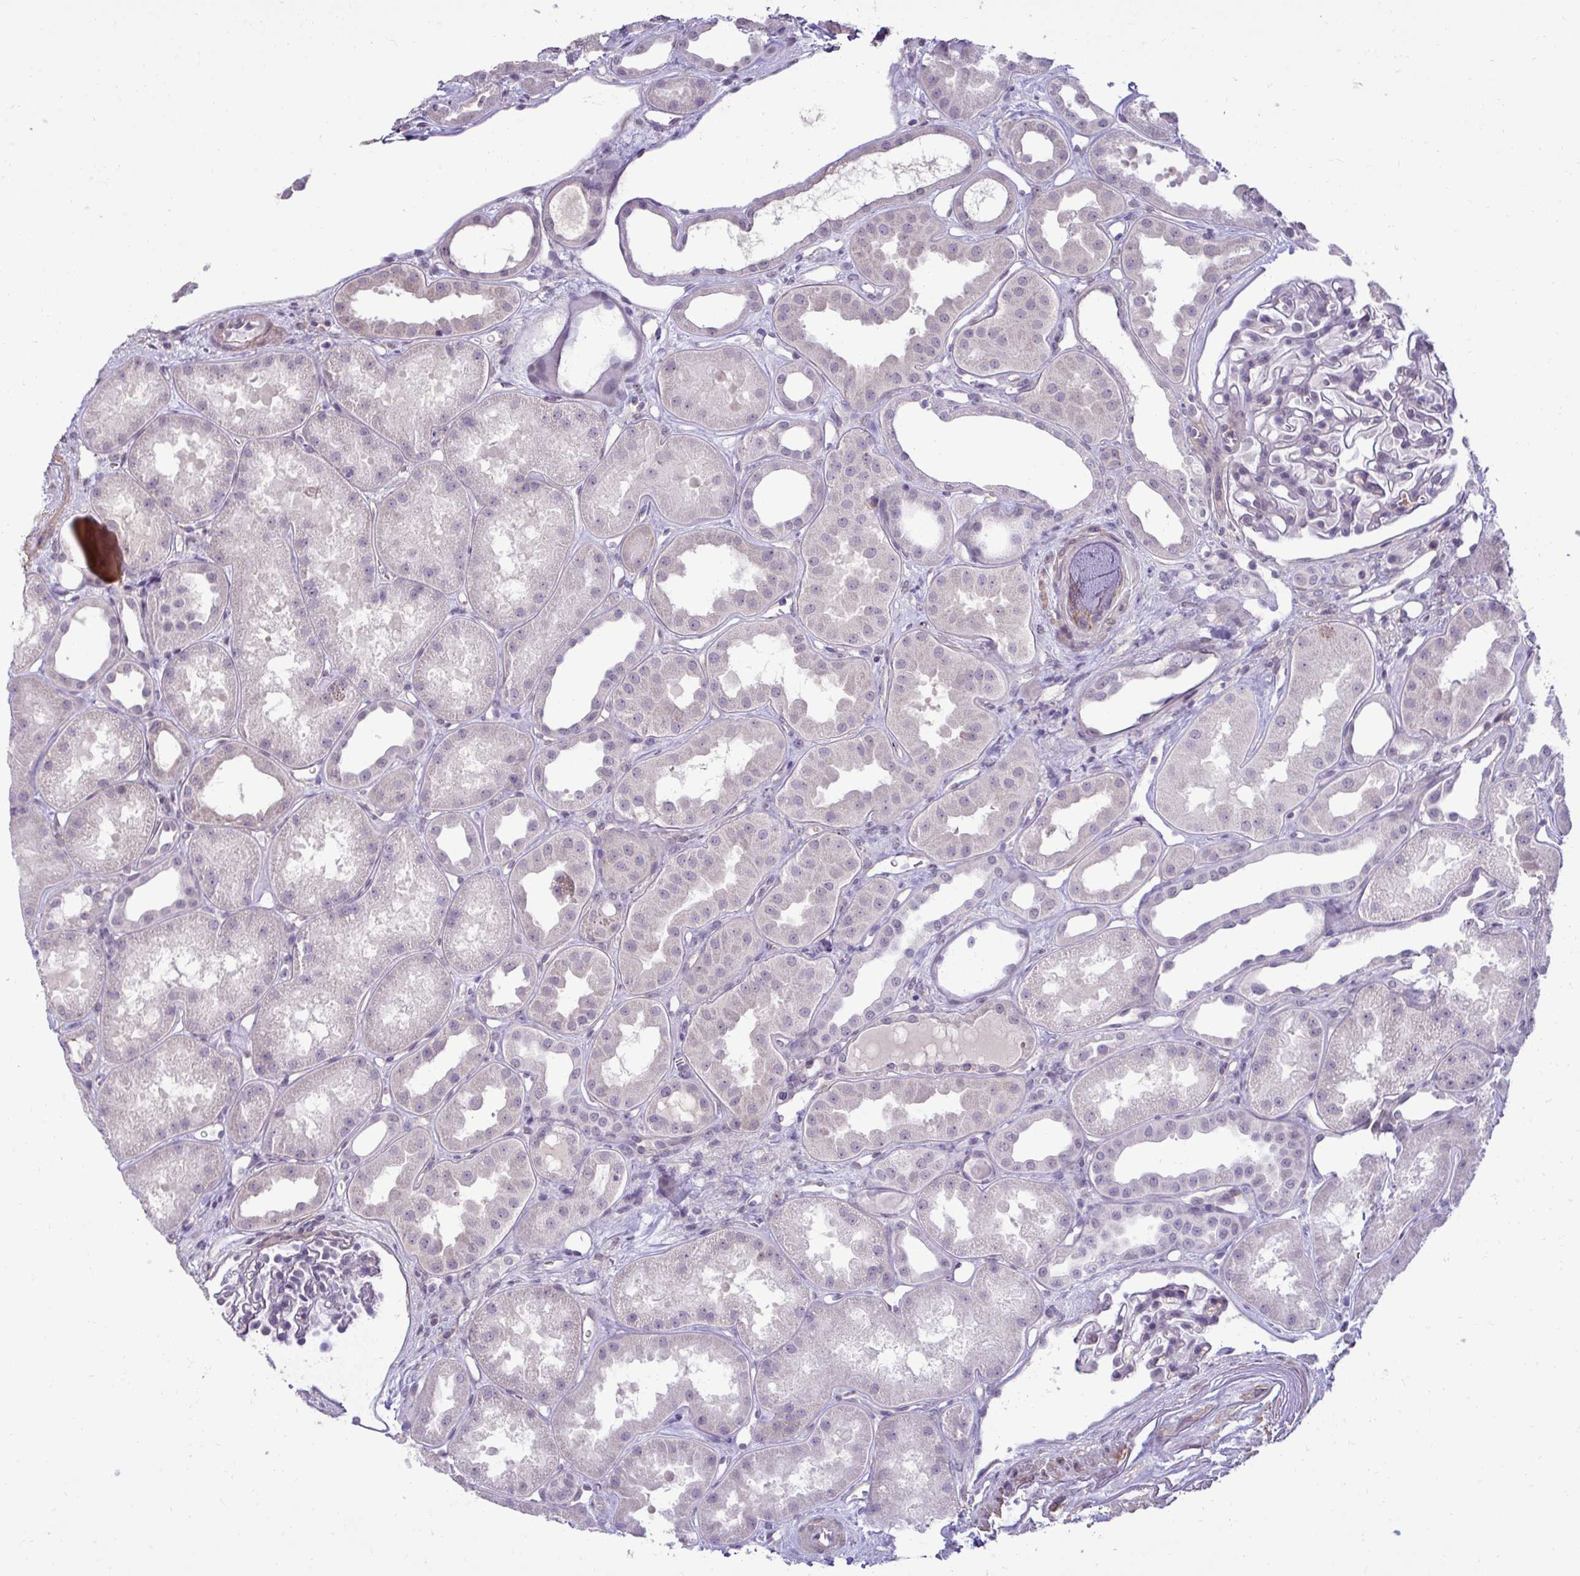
{"staining": {"intensity": "negative", "quantity": "none", "location": "none"}, "tissue": "kidney", "cell_type": "Cells in glomeruli", "image_type": "normal", "snomed": [{"axis": "morphology", "description": "Normal tissue, NOS"}, {"axis": "topography", "description": "Kidney"}], "caption": "The histopathology image exhibits no staining of cells in glomeruli in unremarkable kidney.", "gene": "SLC30A3", "patient": {"sex": "male", "age": 61}}